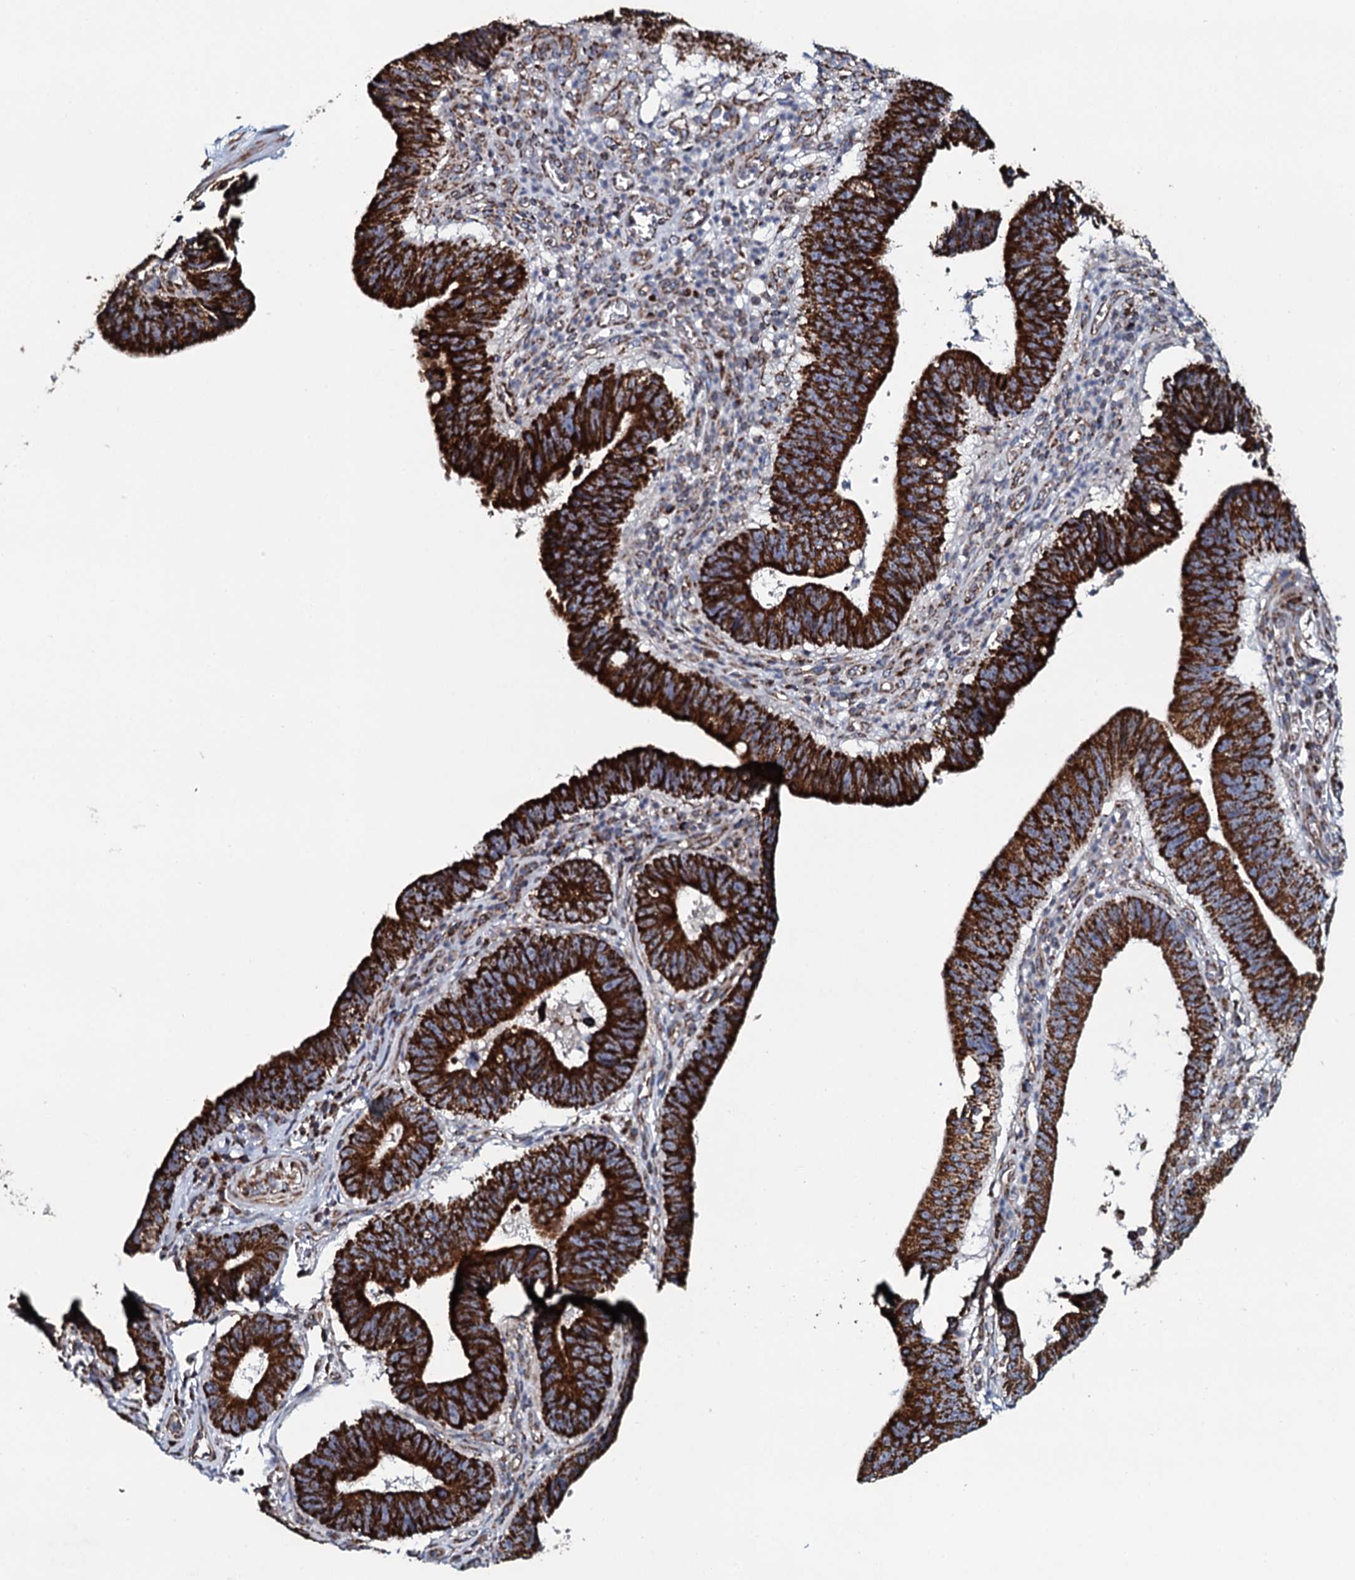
{"staining": {"intensity": "strong", "quantity": ">75%", "location": "cytoplasmic/membranous"}, "tissue": "stomach cancer", "cell_type": "Tumor cells", "image_type": "cancer", "snomed": [{"axis": "morphology", "description": "Adenocarcinoma, NOS"}, {"axis": "topography", "description": "Stomach"}], "caption": "Strong cytoplasmic/membranous protein expression is present in approximately >75% of tumor cells in adenocarcinoma (stomach). (DAB = brown stain, brightfield microscopy at high magnification).", "gene": "EVC2", "patient": {"sex": "male", "age": 59}}